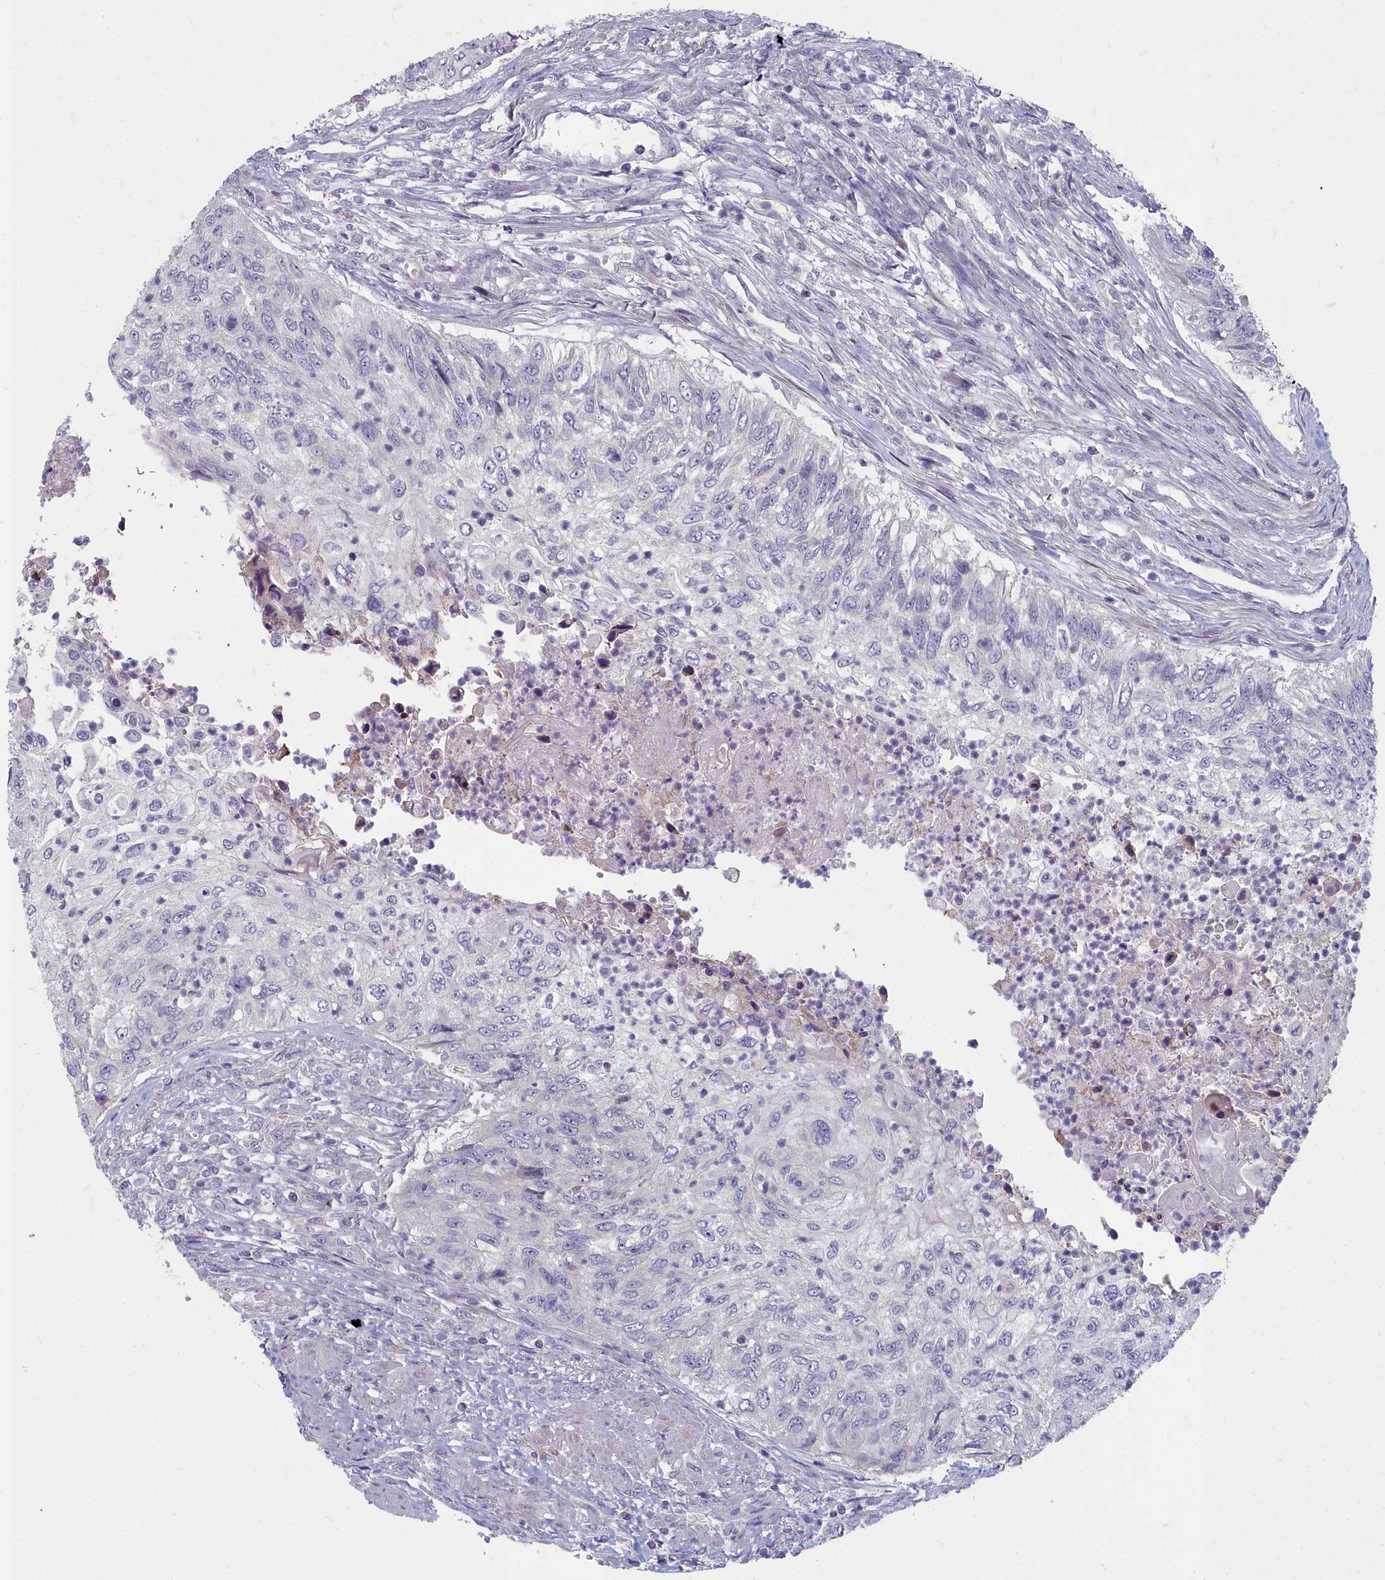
{"staining": {"intensity": "negative", "quantity": "none", "location": "none"}, "tissue": "urothelial cancer", "cell_type": "Tumor cells", "image_type": "cancer", "snomed": [{"axis": "morphology", "description": "Urothelial carcinoma, High grade"}, {"axis": "topography", "description": "Urinary bladder"}], "caption": "The image reveals no significant positivity in tumor cells of urothelial cancer.", "gene": "INSYN2A", "patient": {"sex": "female", "age": 60}}